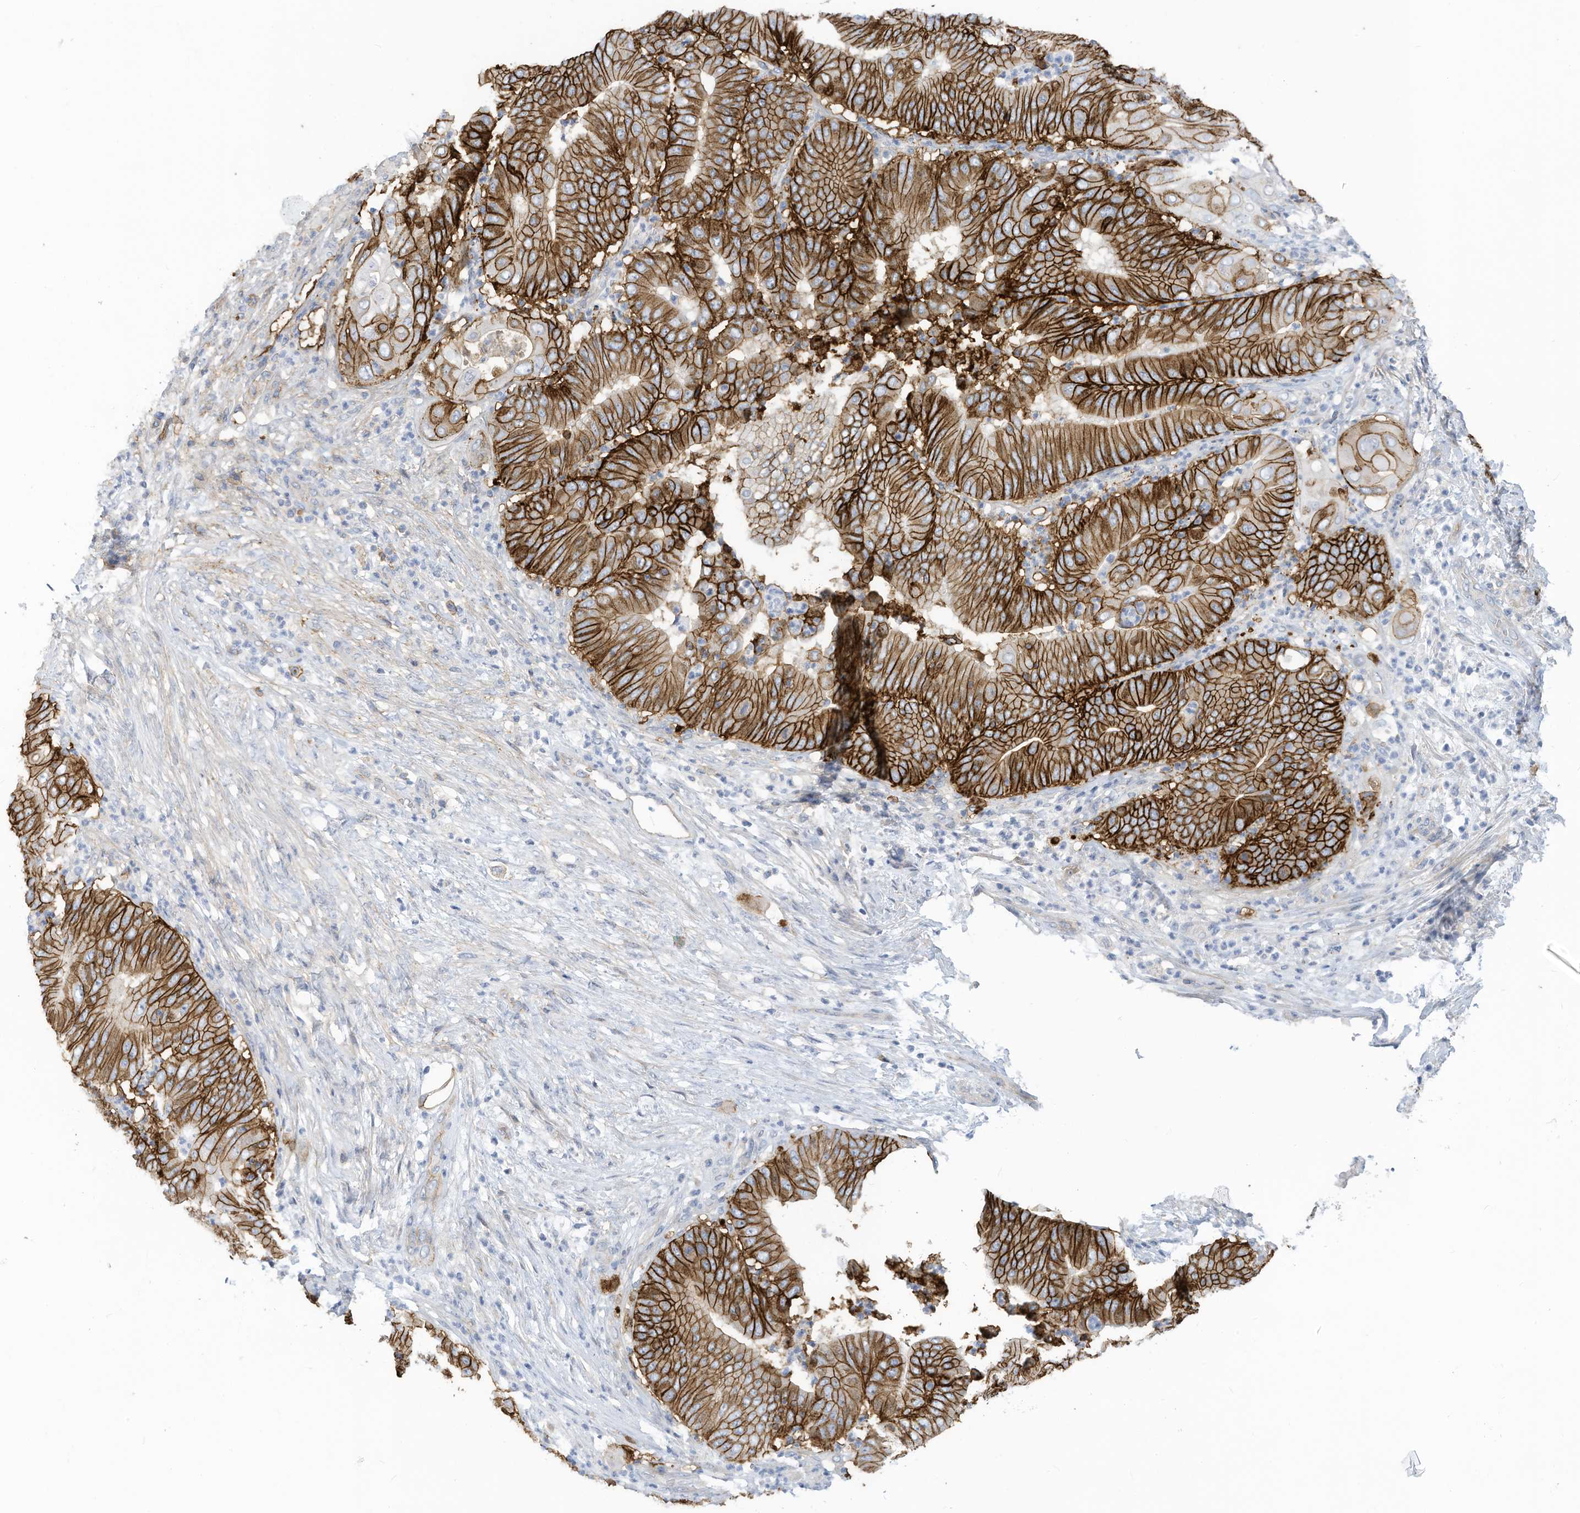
{"staining": {"intensity": "strong", "quantity": ">75%", "location": "cytoplasmic/membranous"}, "tissue": "pancreatic cancer", "cell_type": "Tumor cells", "image_type": "cancer", "snomed": [{"axis": "morphology", "description": "Adenocarcinoma, NOS"}, {"axis": "topography", "description": "Pancreas"}], "caption": "DAB (3,3'-diaminobenzidine) immunohistochemical staining of human pancreatic cancer demonstrates strong cytoplasmic/membranous protein expression in approximately >75% of tumor cells. The protein is shown in brown color, while the nuclei are stained blue.", "gene": "SLC1A5", "patient": {"sex": "female", "age": 77}}